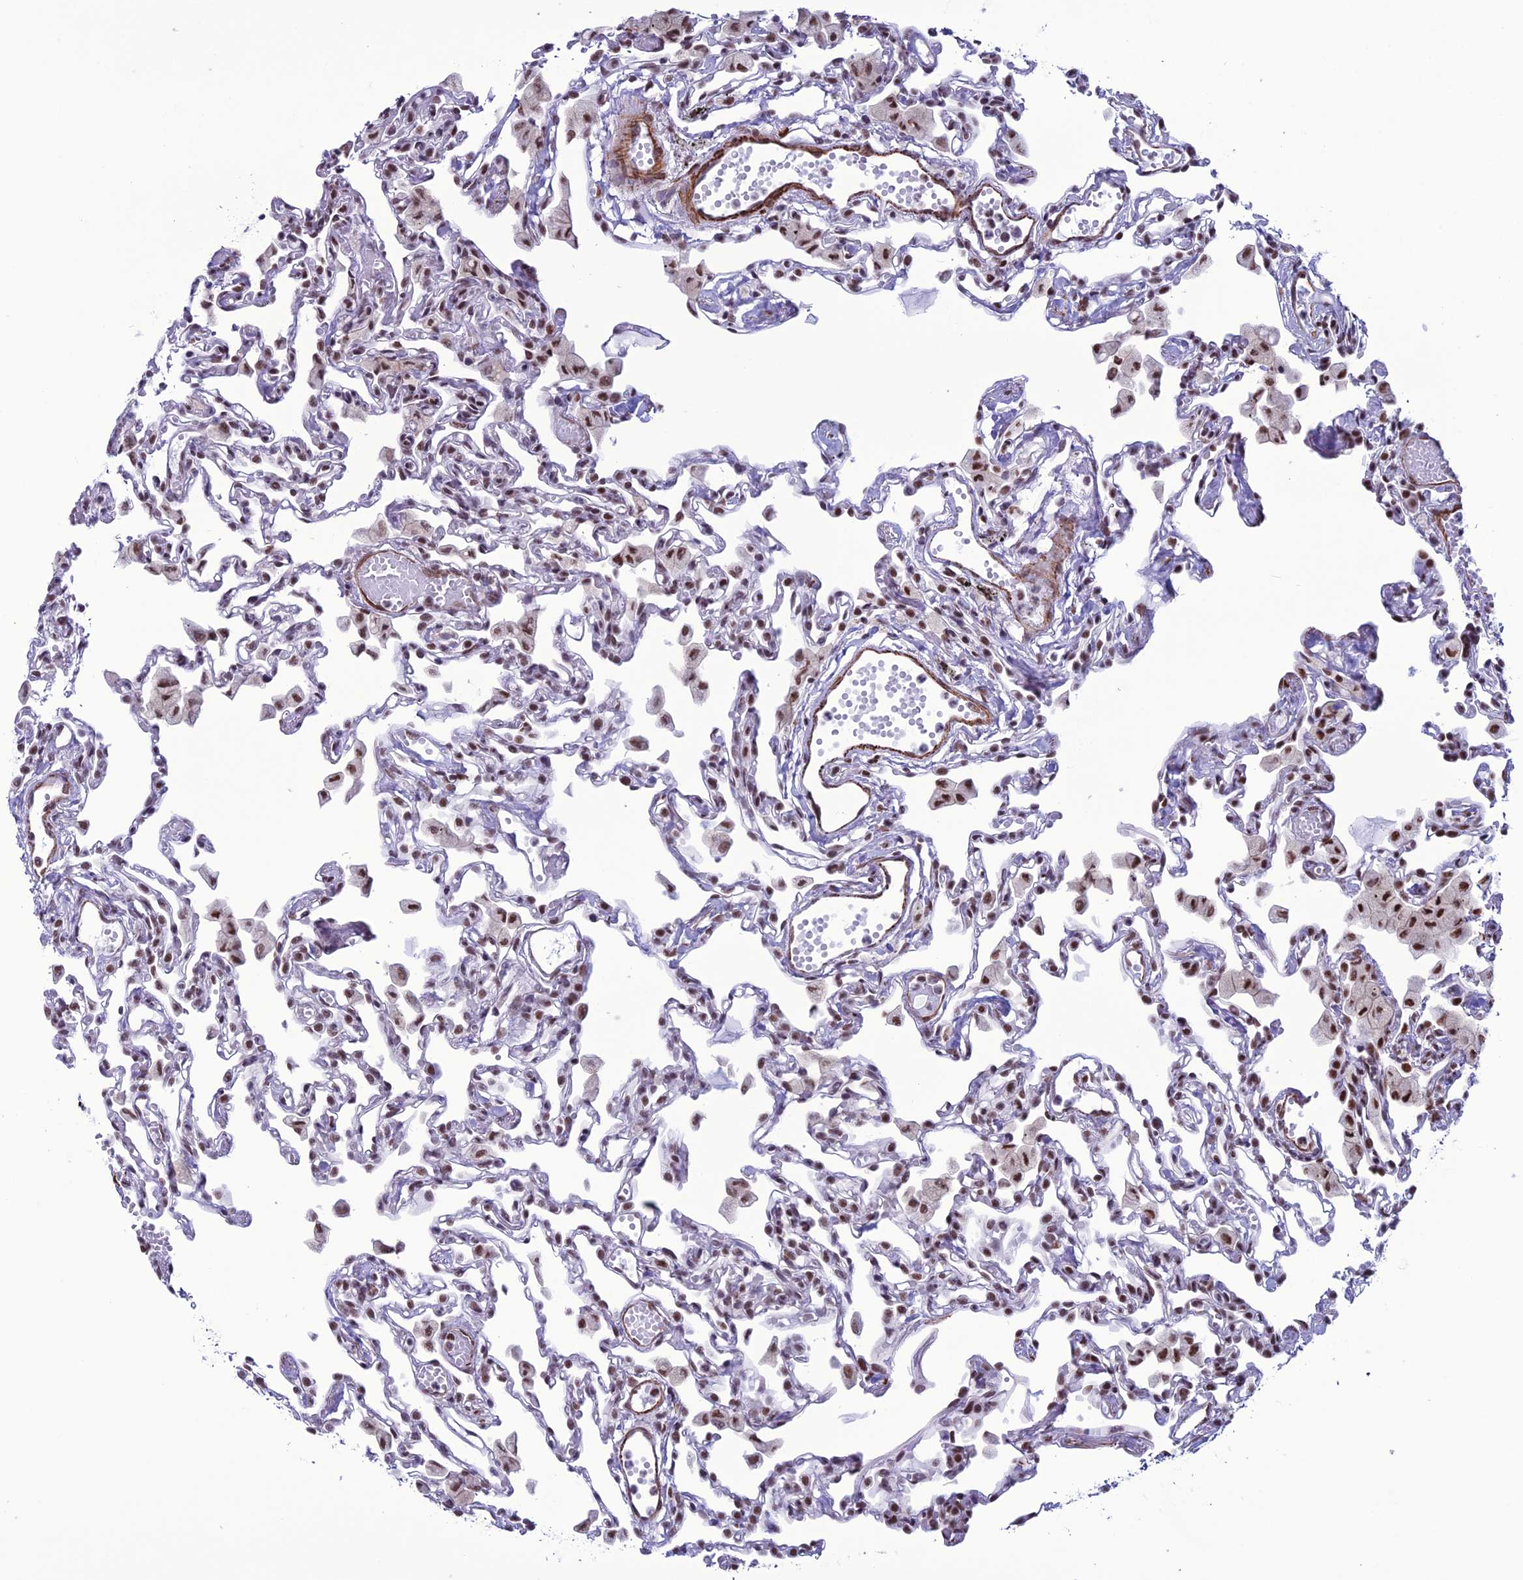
{"staining": {"intensity": "moderate", "quantity": "25%-75%", "location": "nuclear"}, "tissue": "lung", "cell_type": "Alveolar cells", "image_type": "normal", "snomed": [{"axis": "morphology", "description": "Normal tissue, NOS"}, {"axis": "topography", "description": "Bronchus"}, {"axis": "topography", "description": "Lung"}], "caption": "IHC of normal lung exhibits medium levels of moderate nuclear positivity in about 25%-75% of alveolar cells.", "gene": "U2AF1", "patient": {"sex": "female", "age": 49}}